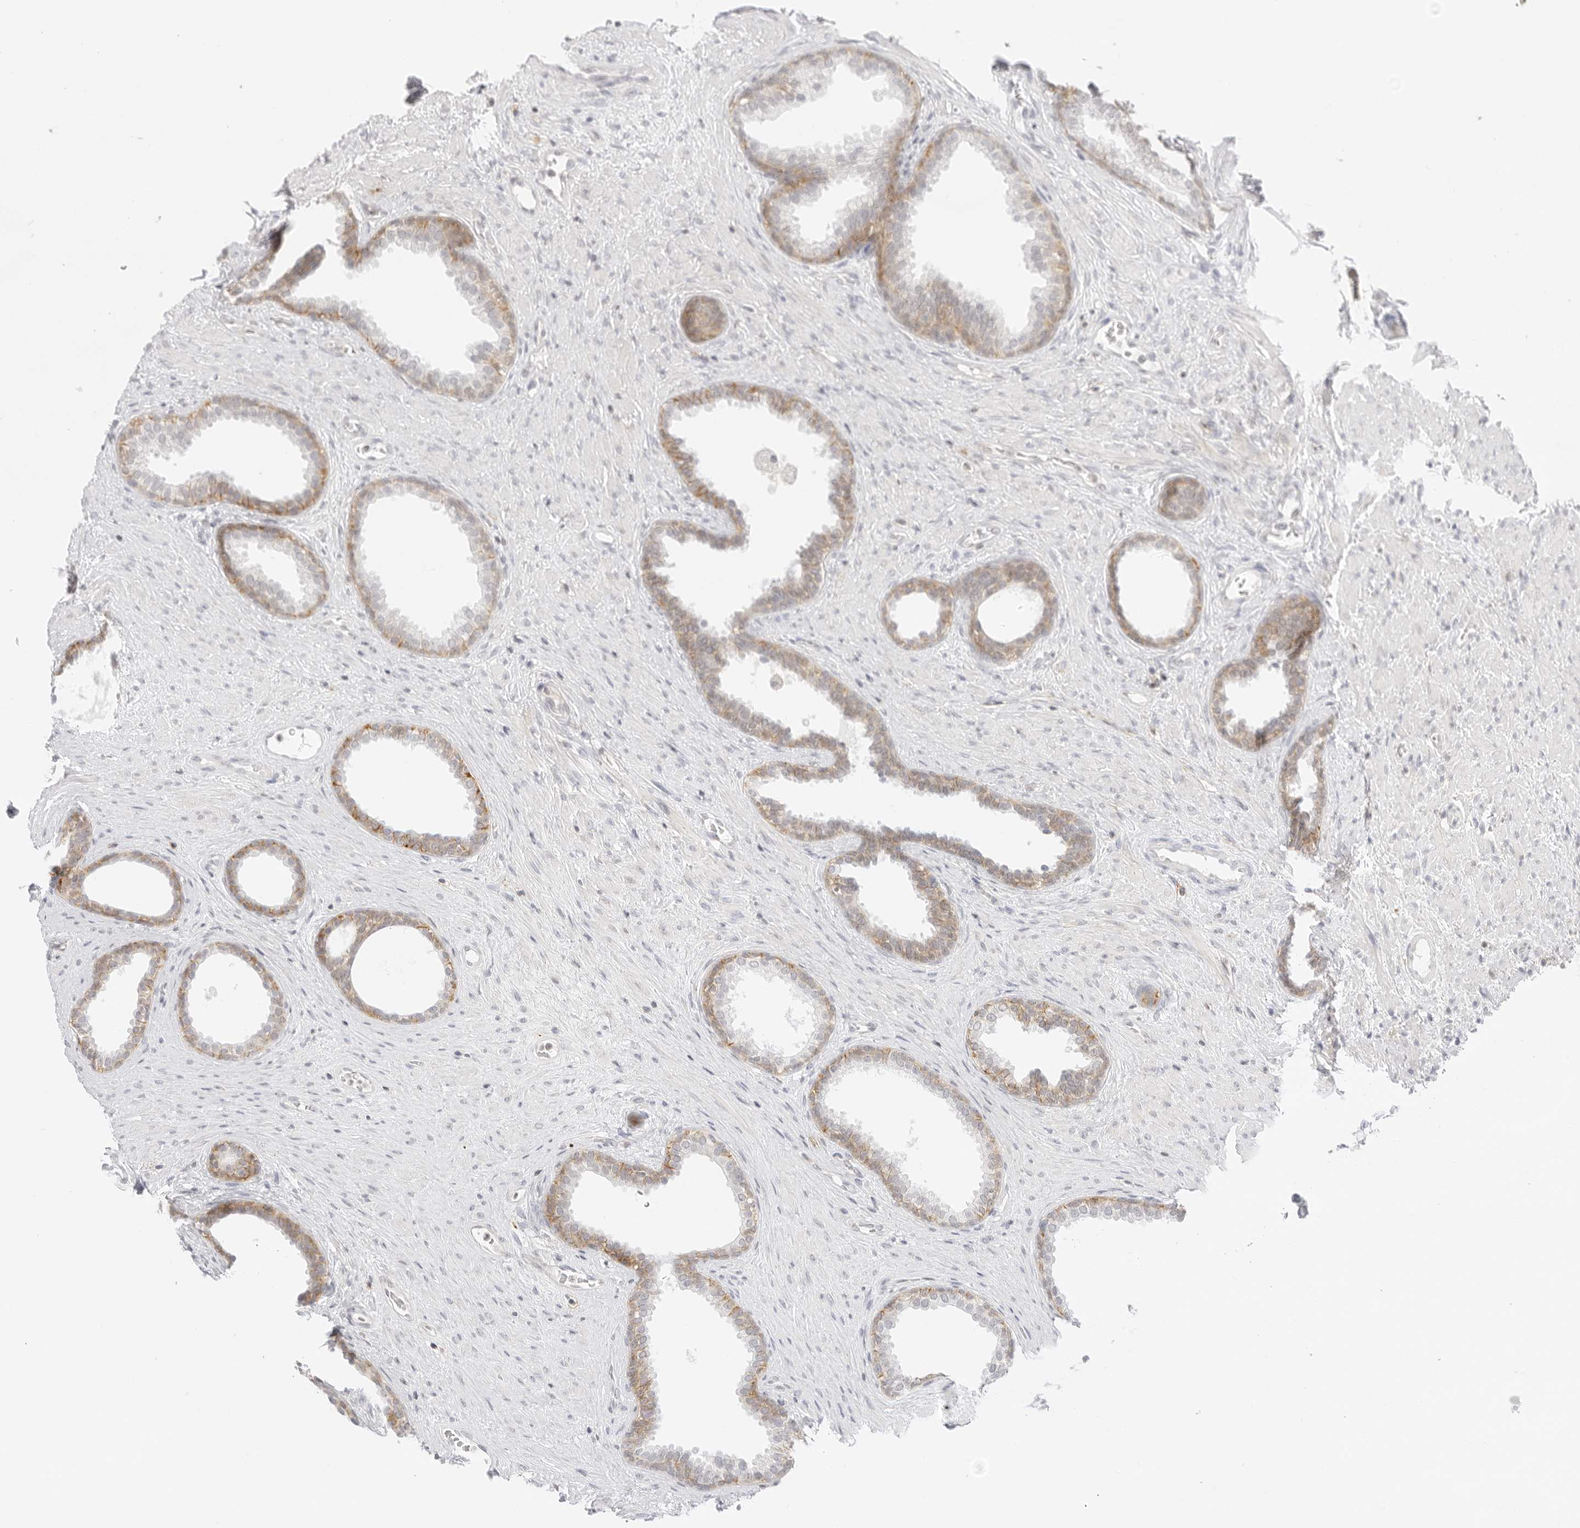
{"staining": {"intensity": "moderate", "quantity": "<25%", "location": "cytoplasmic/membranous"}, "tissue": "prostate", "cell_type": "Glandular cells", "image_type": "normal", "snomed": [{"axis": "morphology", "description": "Normal tissue, NOS"}, {"axis": "topography", "description": "Prostate"}], "caption": "IHC image of benign human prostate stained for a protein (brown), which shows low levels of moderate cytoplasmic/membranous positivity in about <25% of glandular cells.", "gene": "TNFRSF14", "patient": {"sex": "male", "age": 76}}